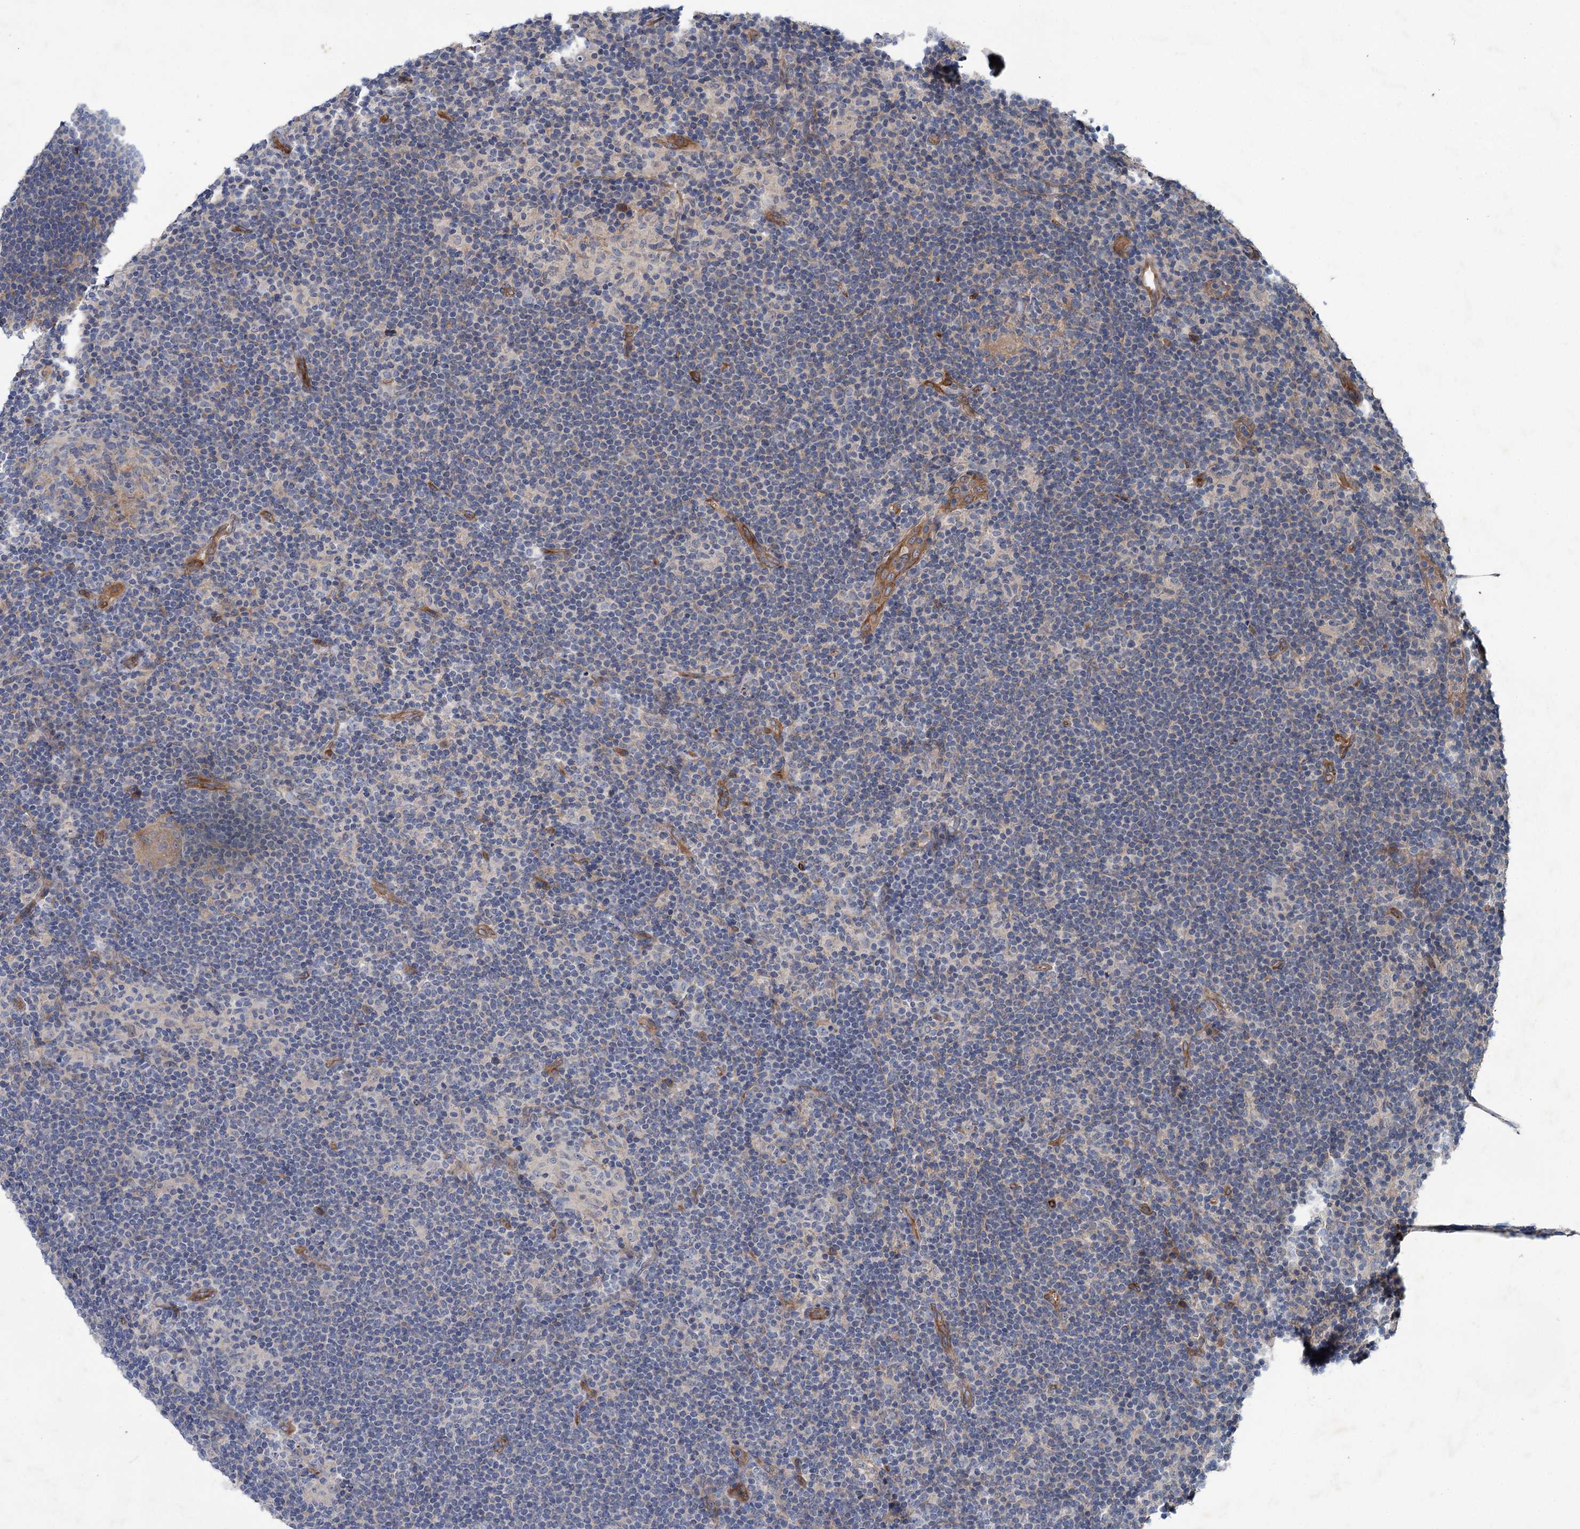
{"staining": {"intensity": "negative", "quantity": "none", "location": "none"}, "tissue": "lymphoma", "cell_type": "Tumor cells", "image_type": "cancer", "snomed": [{"axis": "morphology", "description": "Hodgkin's disease, NOS"}, {"axis": "topography", "description": "Lymph node"}], "caption": "Lymphoma stained for a protein using immunohistochemistry exhibits no staining tumor cells.", "gene": "PKN2", "patient": {"sex": "female", "age": 57}}